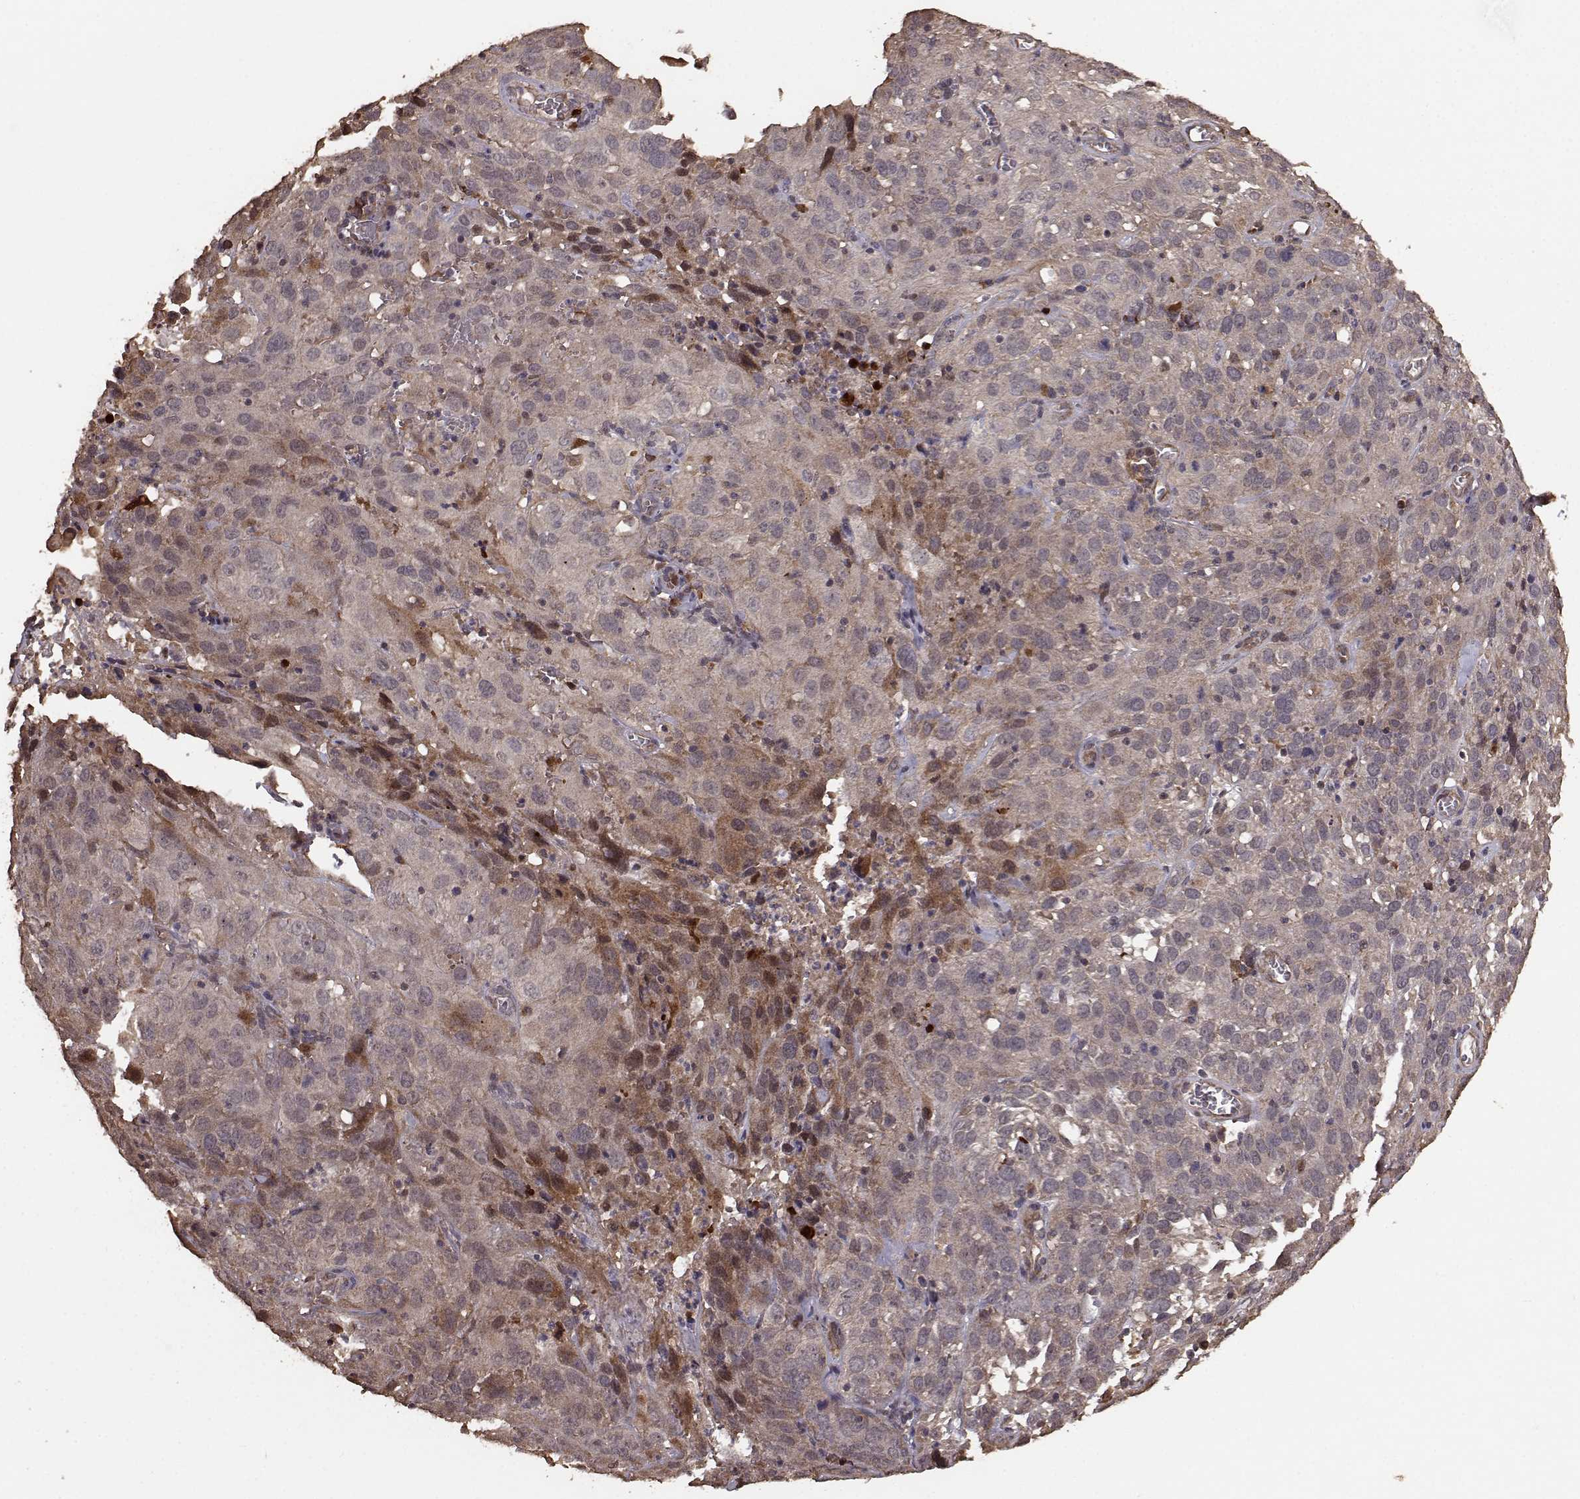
{"staining": {"intensity": "moderate", "quantity": "25%-75%", "location": "cytoplasmic/membranous"}, "tissue": "cervical cancer", "cell_type": "Tumor cells", "image_type": "cancer", "snomed": [{"axis": "morphology", "description": "Squamous cell carcinoma, NOS"}, {"axis": "topography", "description": "Cervix"}], "caption": "Brown immunohistochemical staining in squamous cell carcinoma (cervical) demonstrates moderate cytoplasmic/membranous staining in about 25%-75% of tumor cells.", "gene": "USP15", "patient": {"sex": "female", "age": 32}}